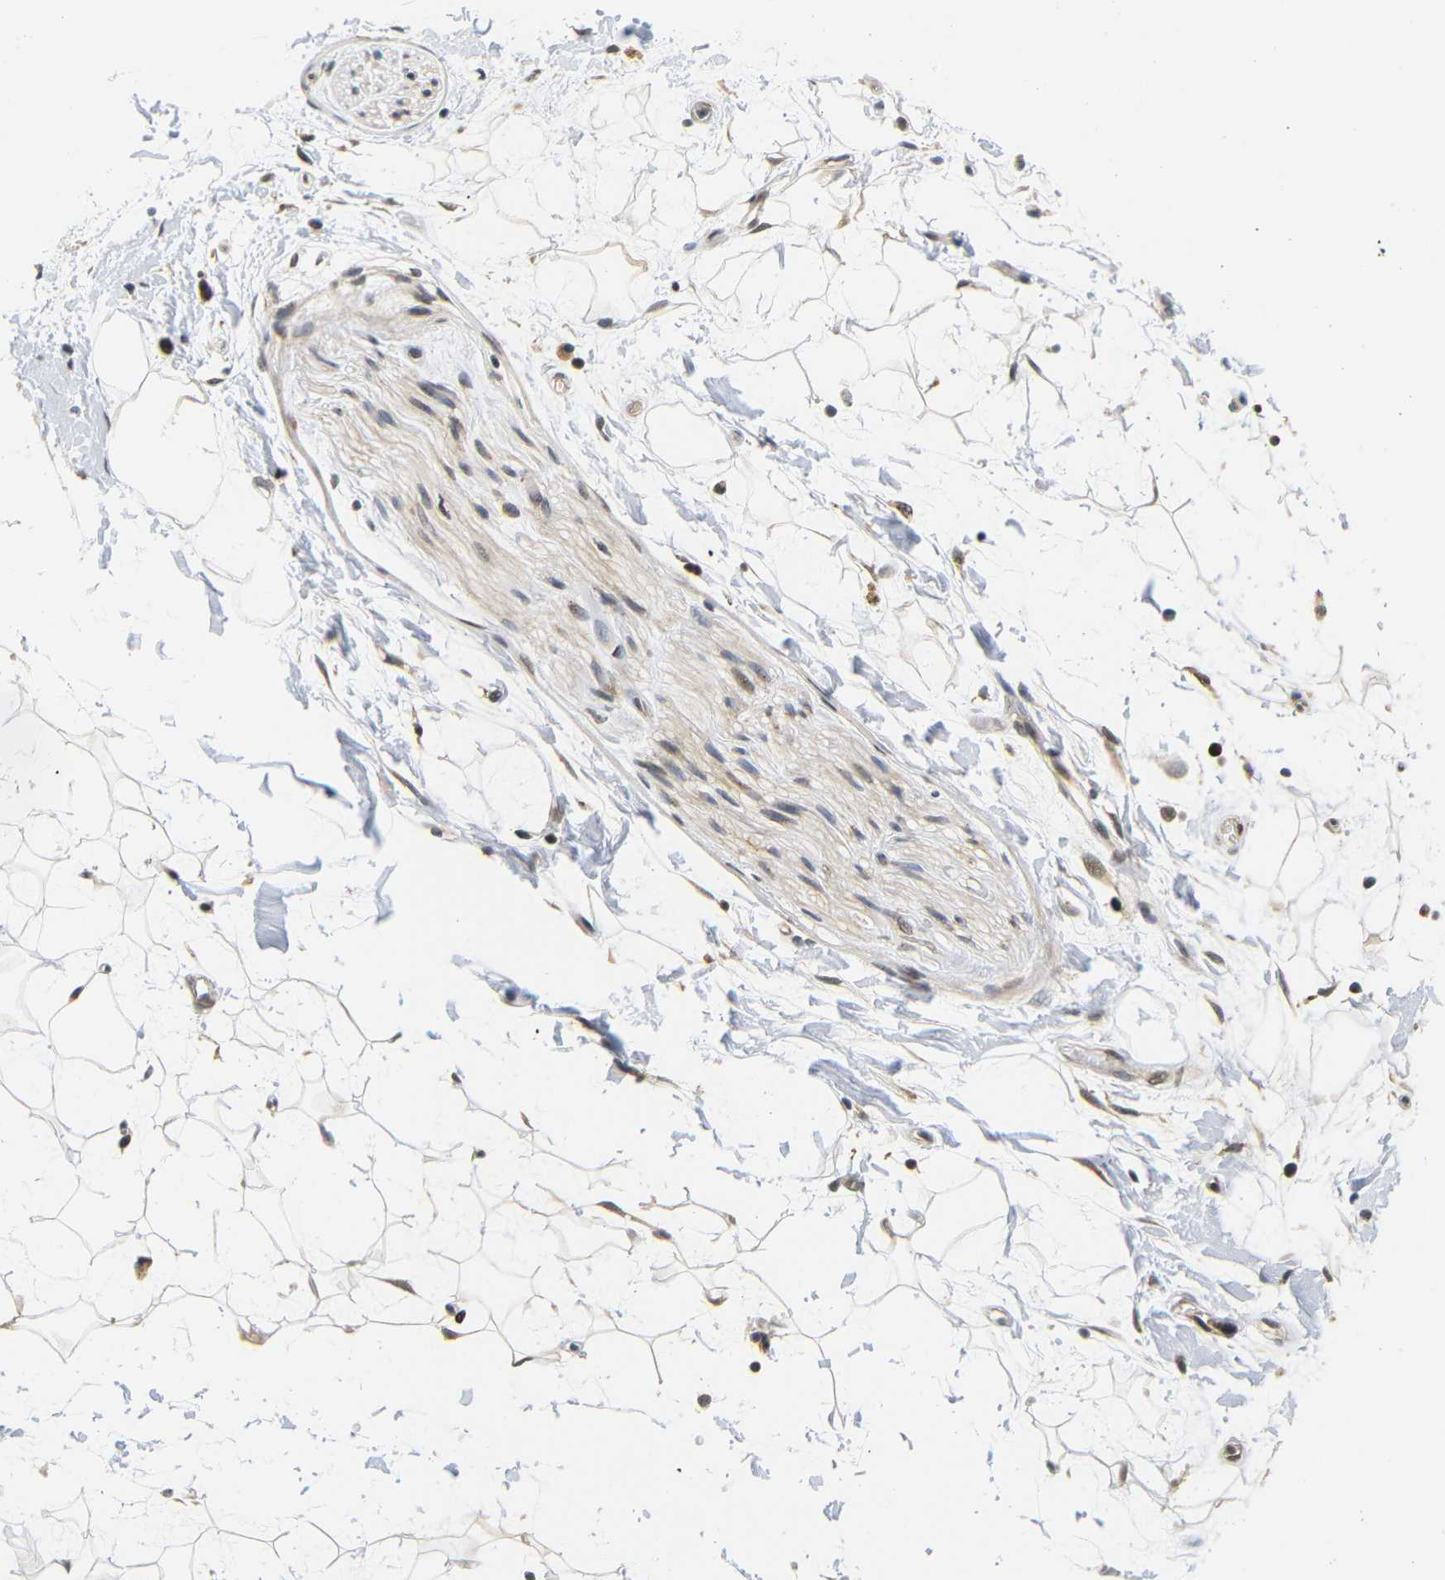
{"staining": {"intensity": "negative", "quantity": "none", "location": "none"}, "tissue": "adipose tissue", "cell_type": "Adipocytes", "image_type": "normal", "snomed": [{"axis": "morphology", "description": "Normal tissue, NOS"}, {"axis": "topography", "description": "Soft tissue"}], "caption": "Immunohistochemistry of benign adipose tissue reveals no positivity in adipocytes. (Brightfield microscopy of DAB immunohistochemistry (IHC) at high magnification).", "gene": "GJA5", "patient": {"sex": "male", "age": 72}}